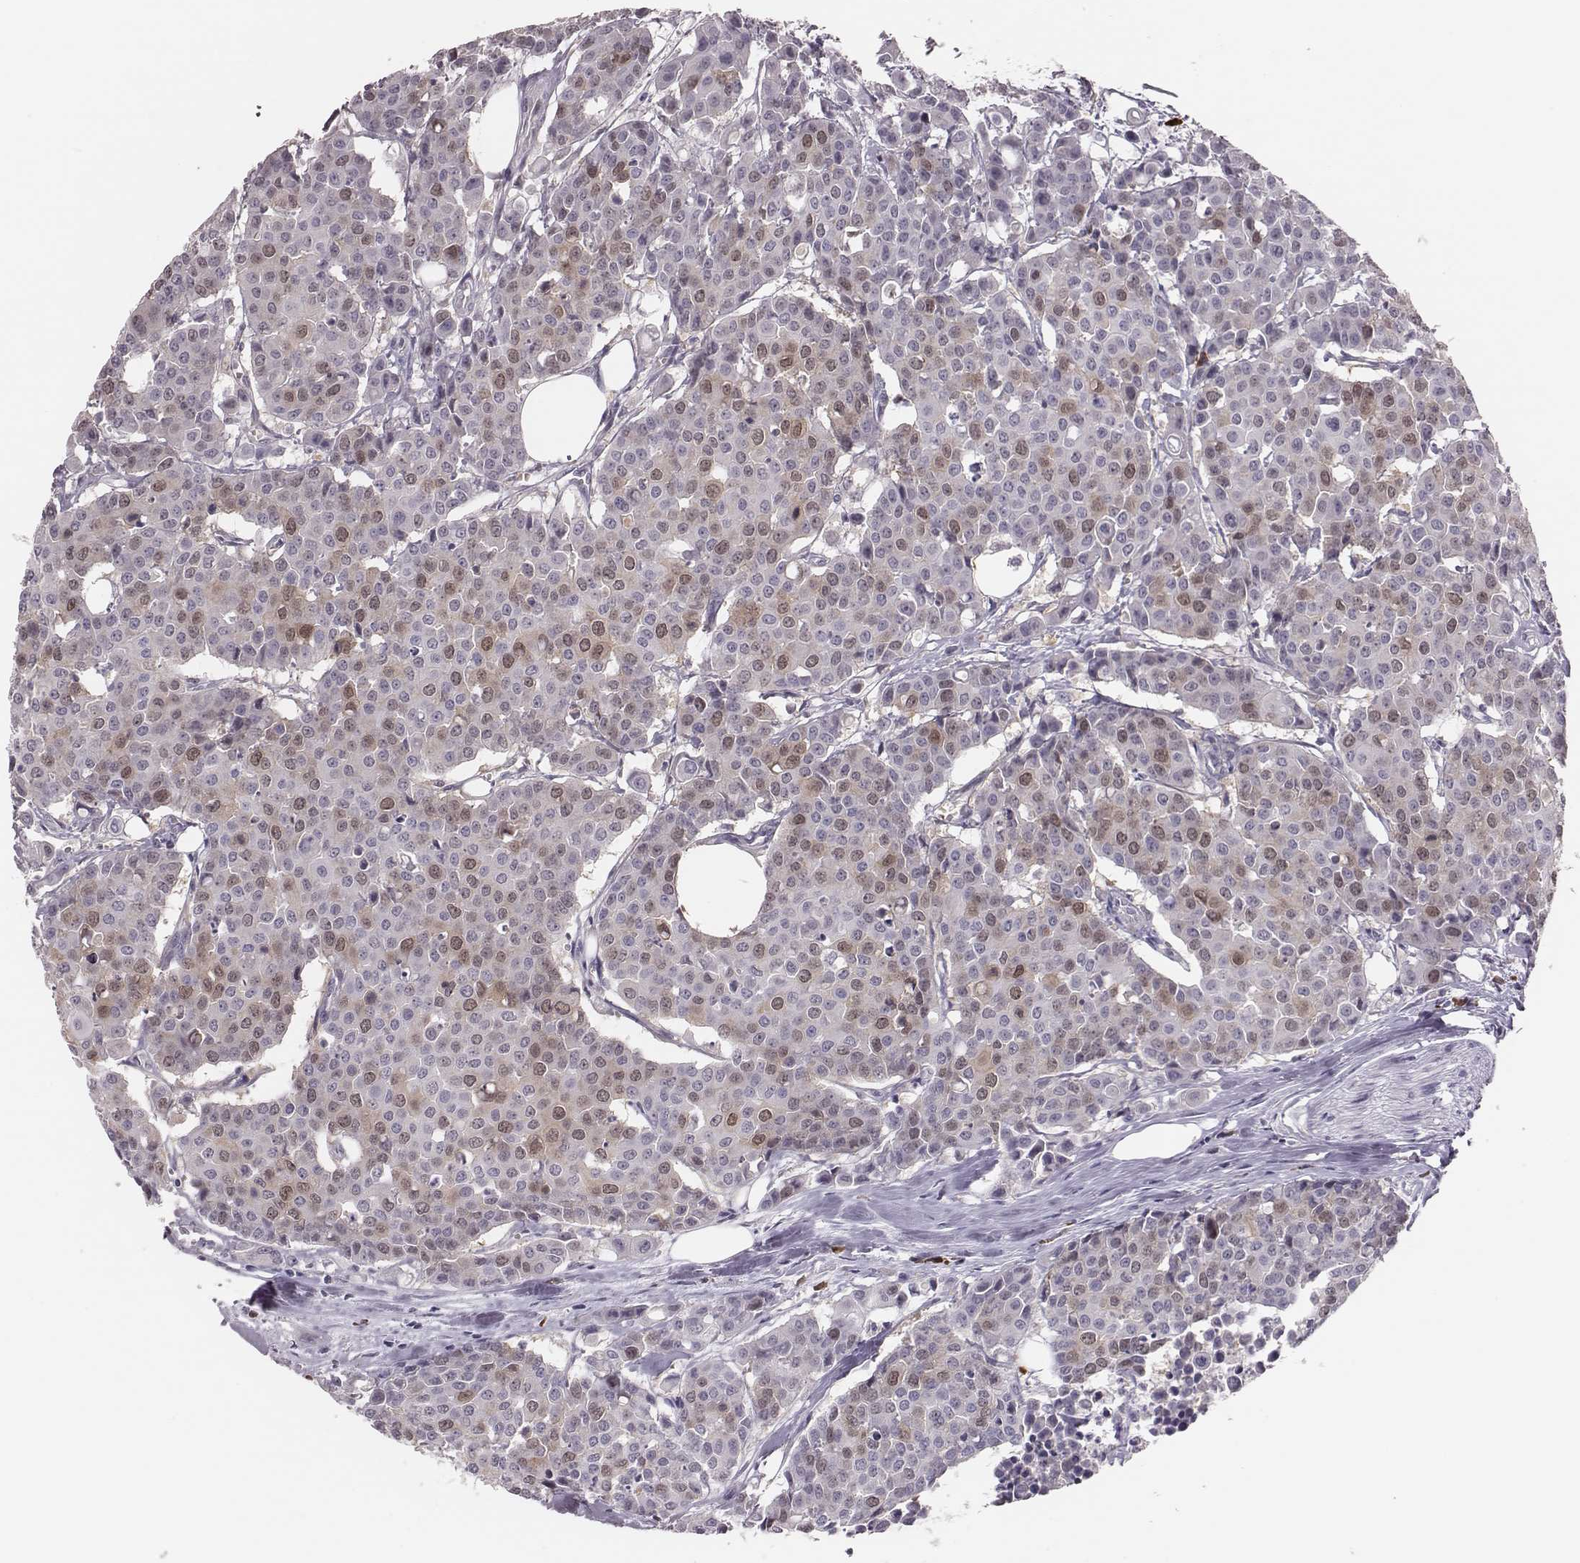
{"staining": {"intensity": "weak", "quantity": "<25%", "location": "cytoplasmic/membranous,nuclear"}, "tissue": "carcinoid", "cell_type": "Tumor cells", "image_type": "cancer", "snomed": [{"axis": "morphology", "description": "Carcinoid, malignant, NOS"}, {"axis": "topography", "description": "Colon"}], "caption": "Tumor cells are negative for protein expression in human carcinoid (malignant).", "gene": "PBK", "patient": {"sex": "male", "age": 81}}